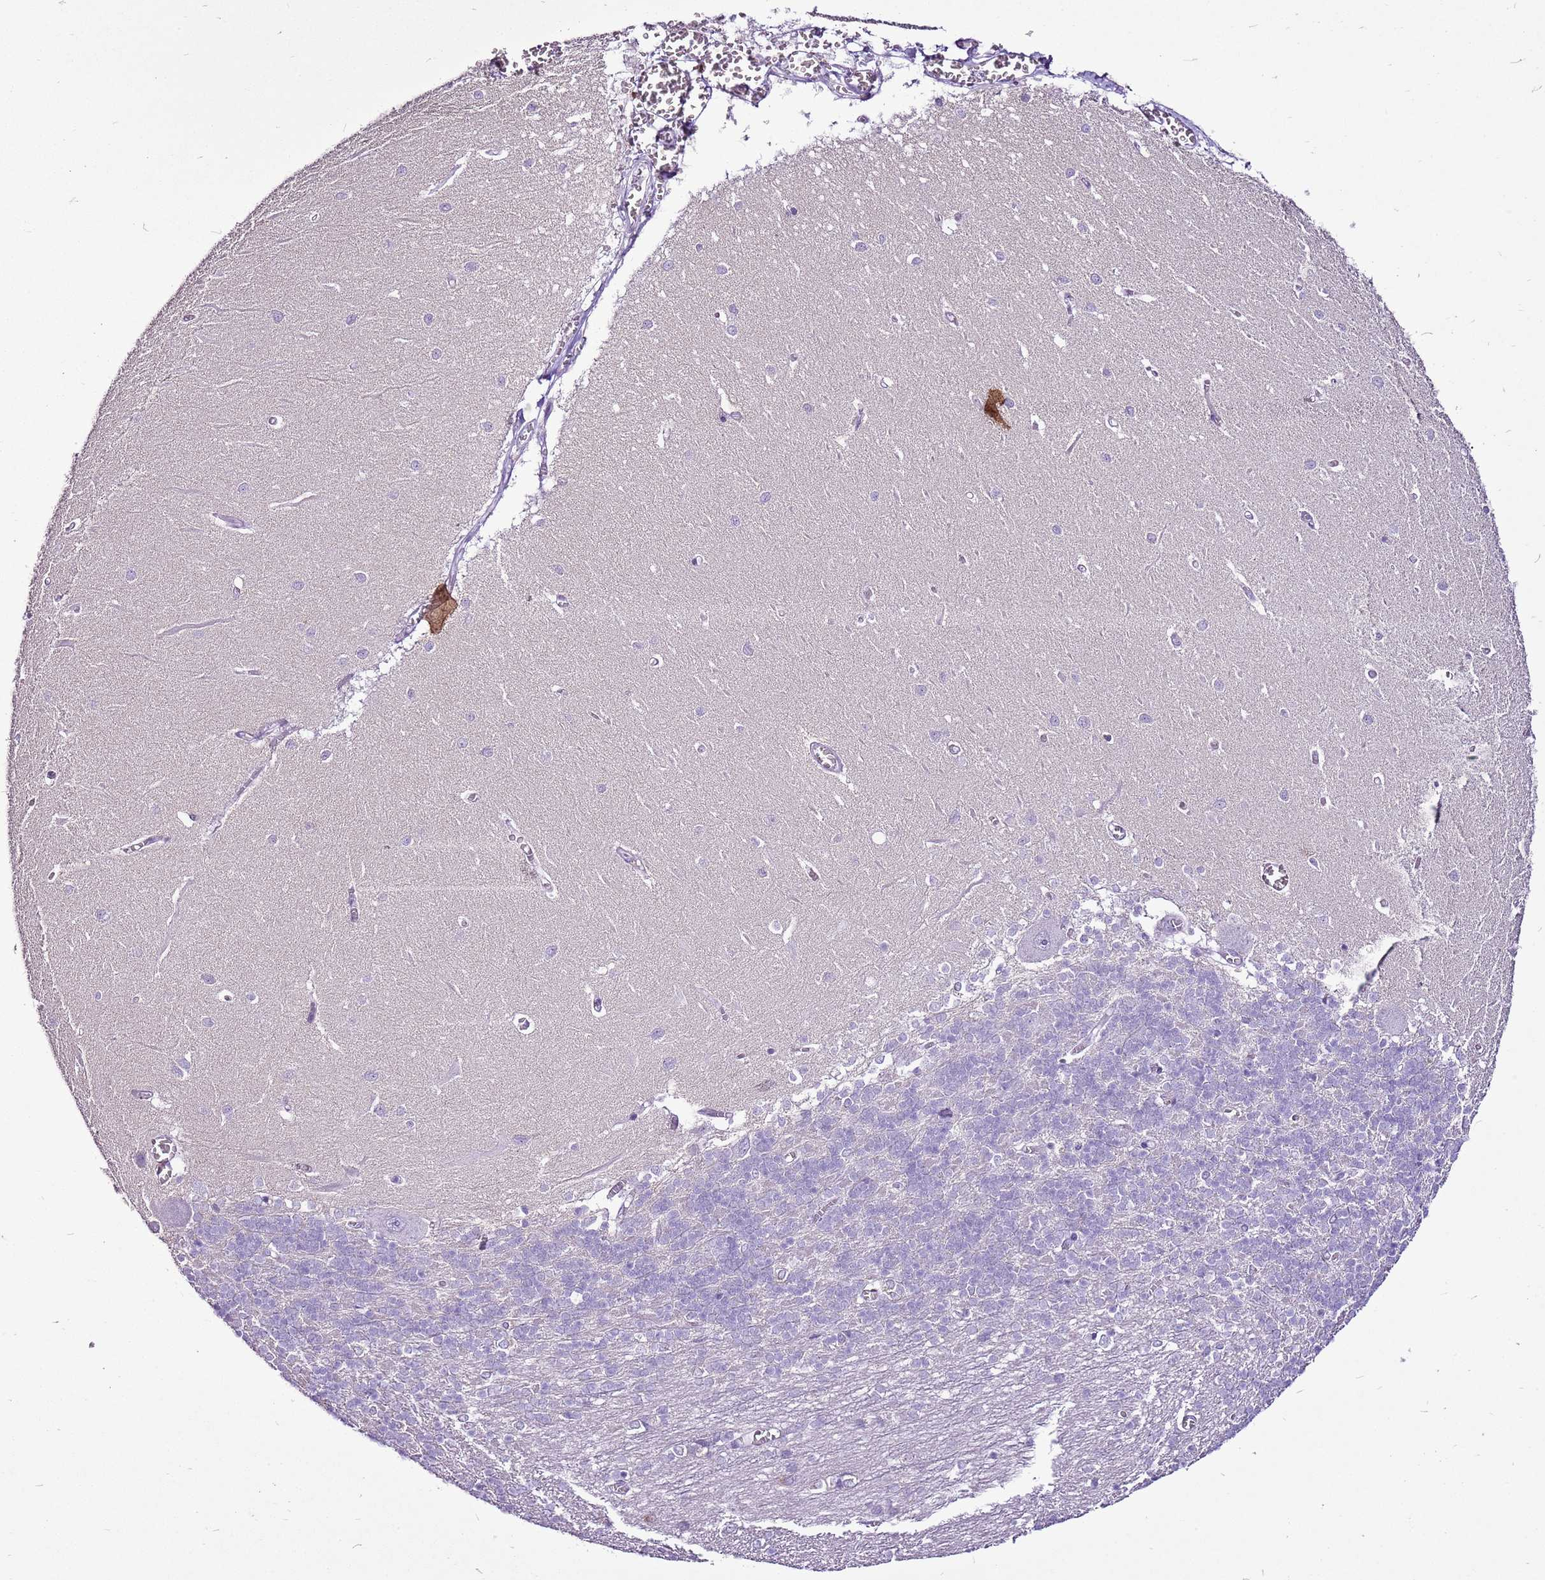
{"staining": {"intensity": "negative", "quantity": "none", "location": "none"}, "tissue": "cerebellum", "cell_type": "Cells in granular layer", "image_type": "normal", "snomed": [{"axis": "morphology", "description": "Normal tissue, NOS"}, {"axis": "topography", "description": "Cerebellum"}], "caption": "Immunohistochemical staining of normal cerebellum shows no significant positivity in cells in granular layer. (Immunohistochemistry (ihc), brightfield microscopy, high magnification).", "gene": "CNFN", "patient": {"sex": "male", "age": 37}}